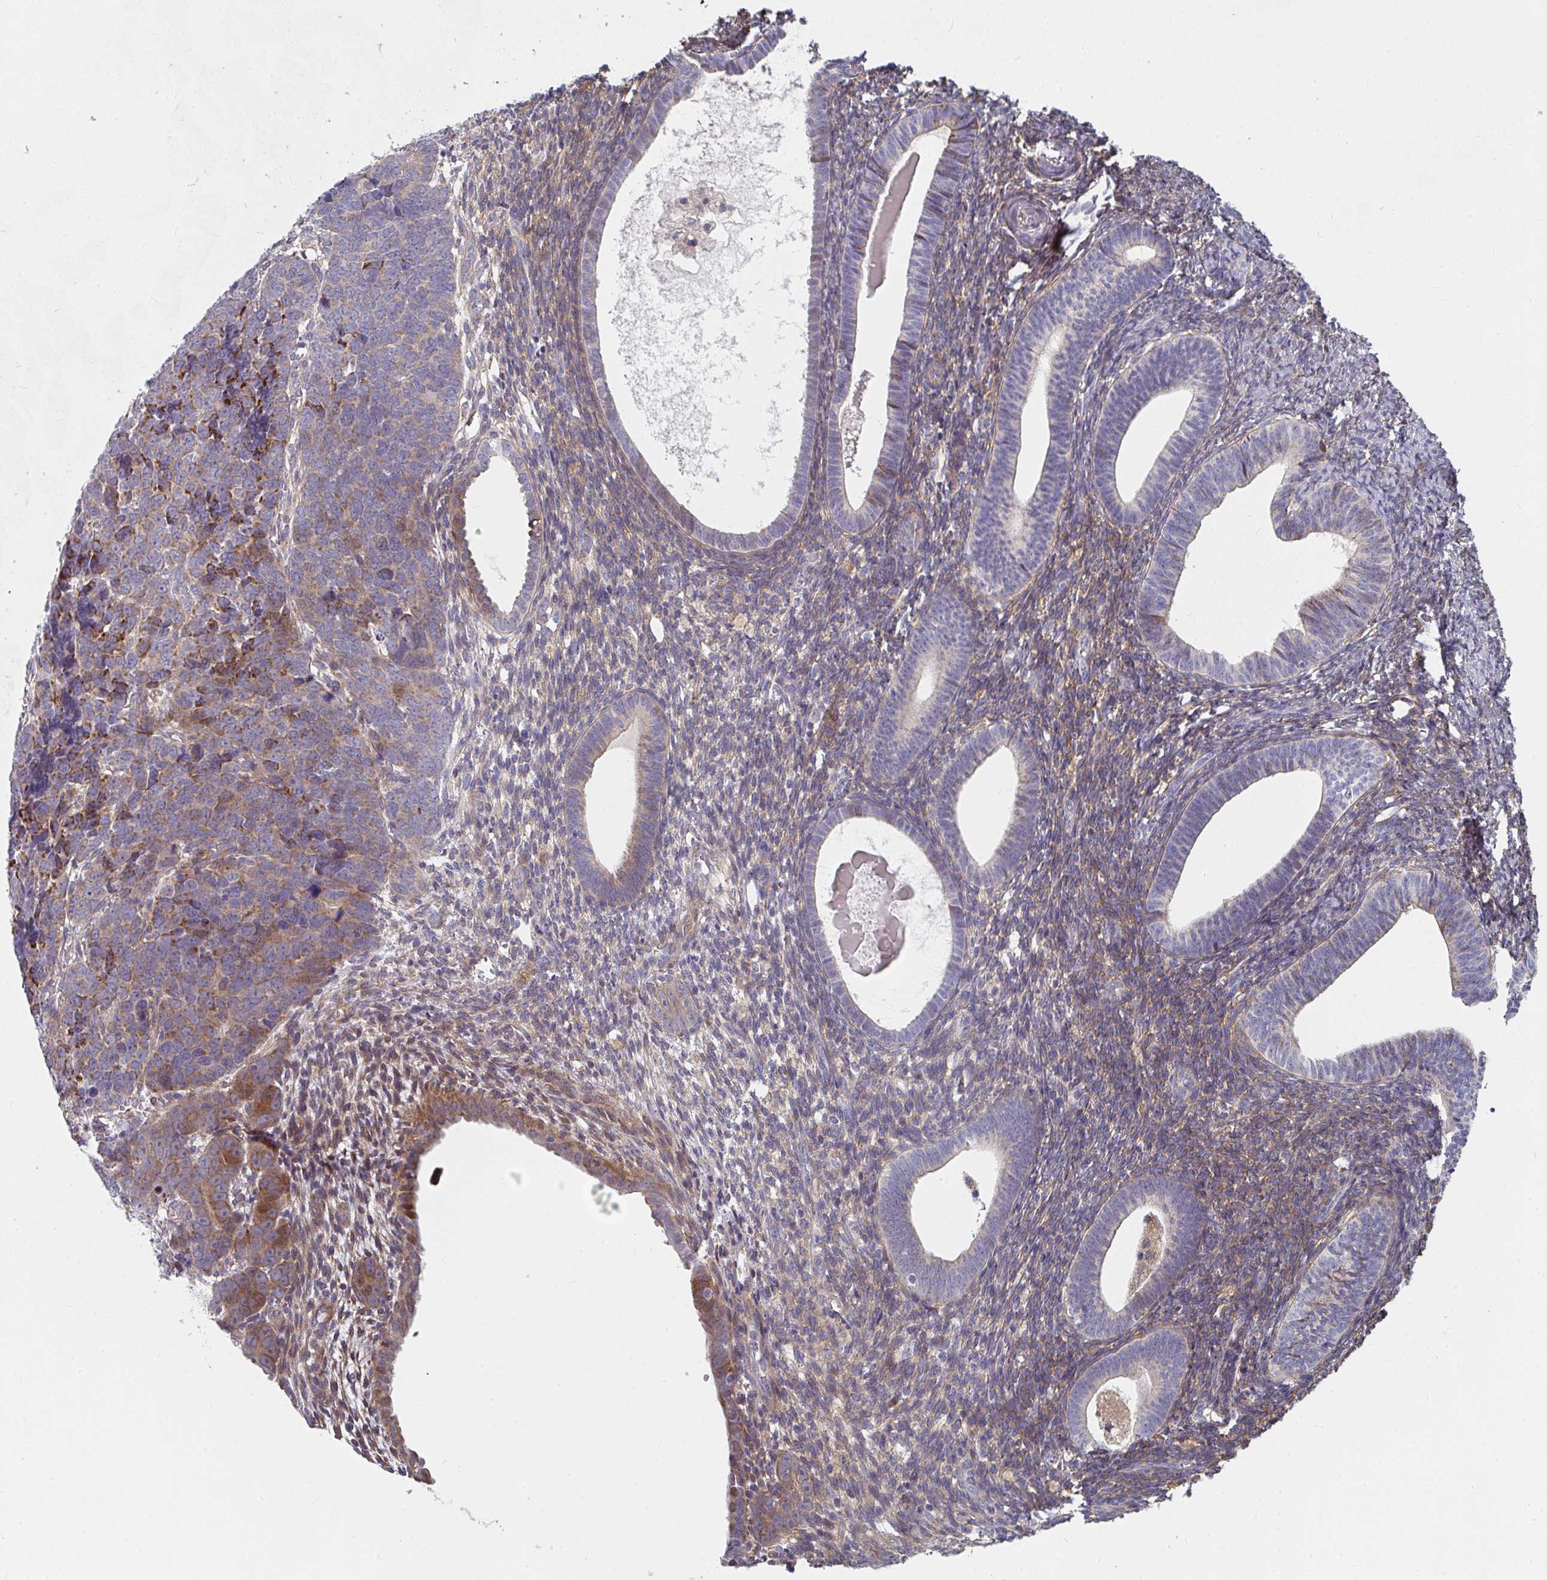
{"staining": {"intensity": "moderate", "quantity": "25%-75%", "location": "cytoplasmic/membranous"}, "tissue": "endometrial cancer", "cell_type": "Tumor cells", "image_type": "cancer", "snomed": [{"axis": "morphology", "description": "Adenocarcinoma, NOS"}, {"axis": "topography", "description": "Endometrium"}], "caption": "Immunohistochemical staining of adenocarcinoma (endometrial) demonstrates medium levels of moderate cytoplasmic/membranous protein staining in about 25%-75% of tumor cells. (Stains: DAB (3,3'-diaminobenzidine) in brown, nuclei in blue, Microscopy: brightfield microscopy at high magnification).", "gene": "RHEBL1", "patient": {"sex": "female", "age": 82}}